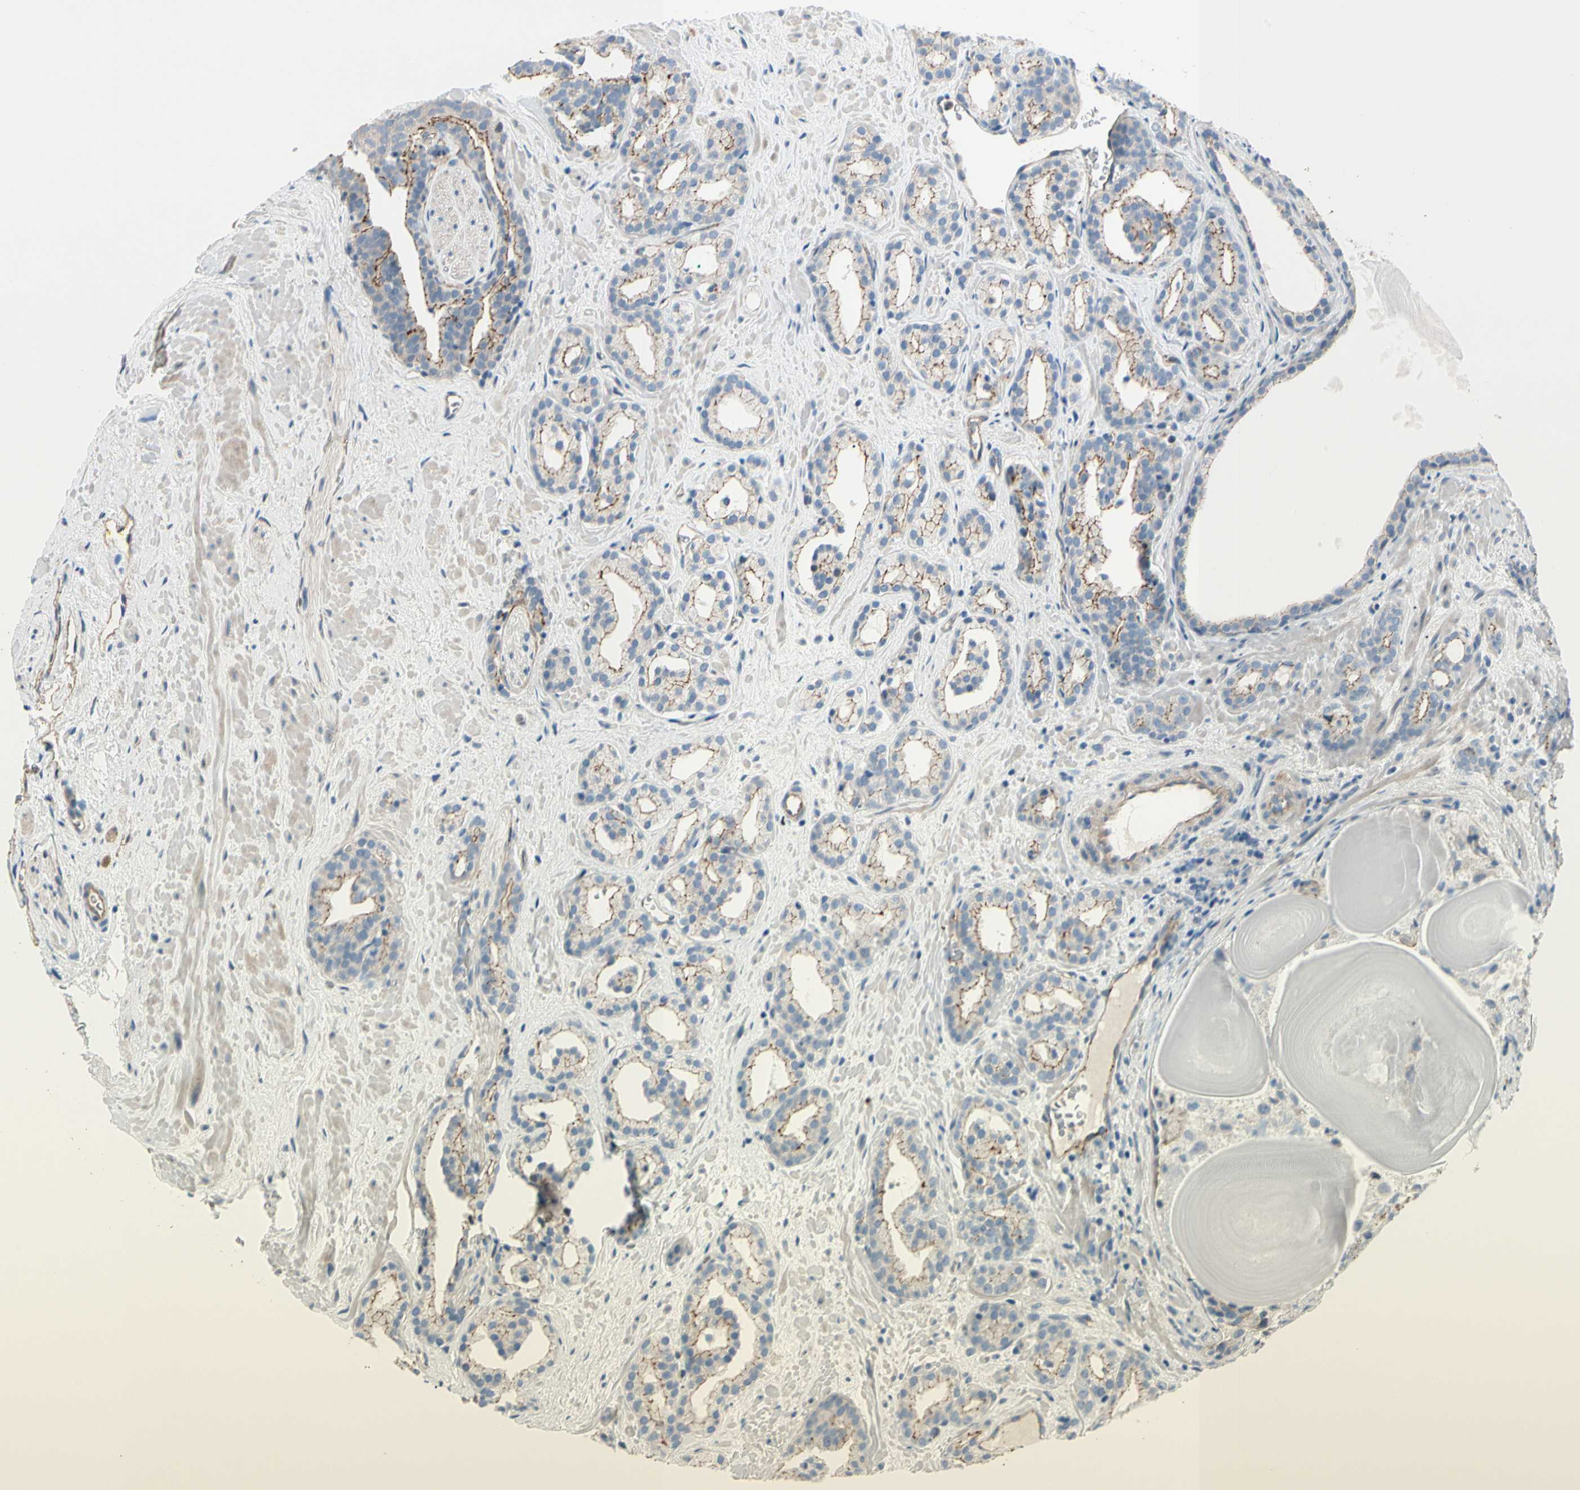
{"staining": {"intensity": "weak", "quantity": "25%-75%", "location": "cytoplasmic/membranous"}, "tissue": "prostate cancer", "cell_type": "Tumor cells", "image_type": "cancer", "snomed": [{"axis": "morphology", "description": "Adenocarcinoma, Low grade"}, {"axis": "topography", "description": "Prostate"}], "caption": "IHC micrograph of neoplastic tissue: prostate cancer (adenocarcinoma (low-grade)) stained using immunohistochemistry (IHC) displays low levels of weak protein expression localized specifically in the cytoplasmic/membranous of tumor cells, appearing as a cytoplasmic/membranous brown color.", "gene": "TJP1", "patient": {"sex": "male", "age": 63}}